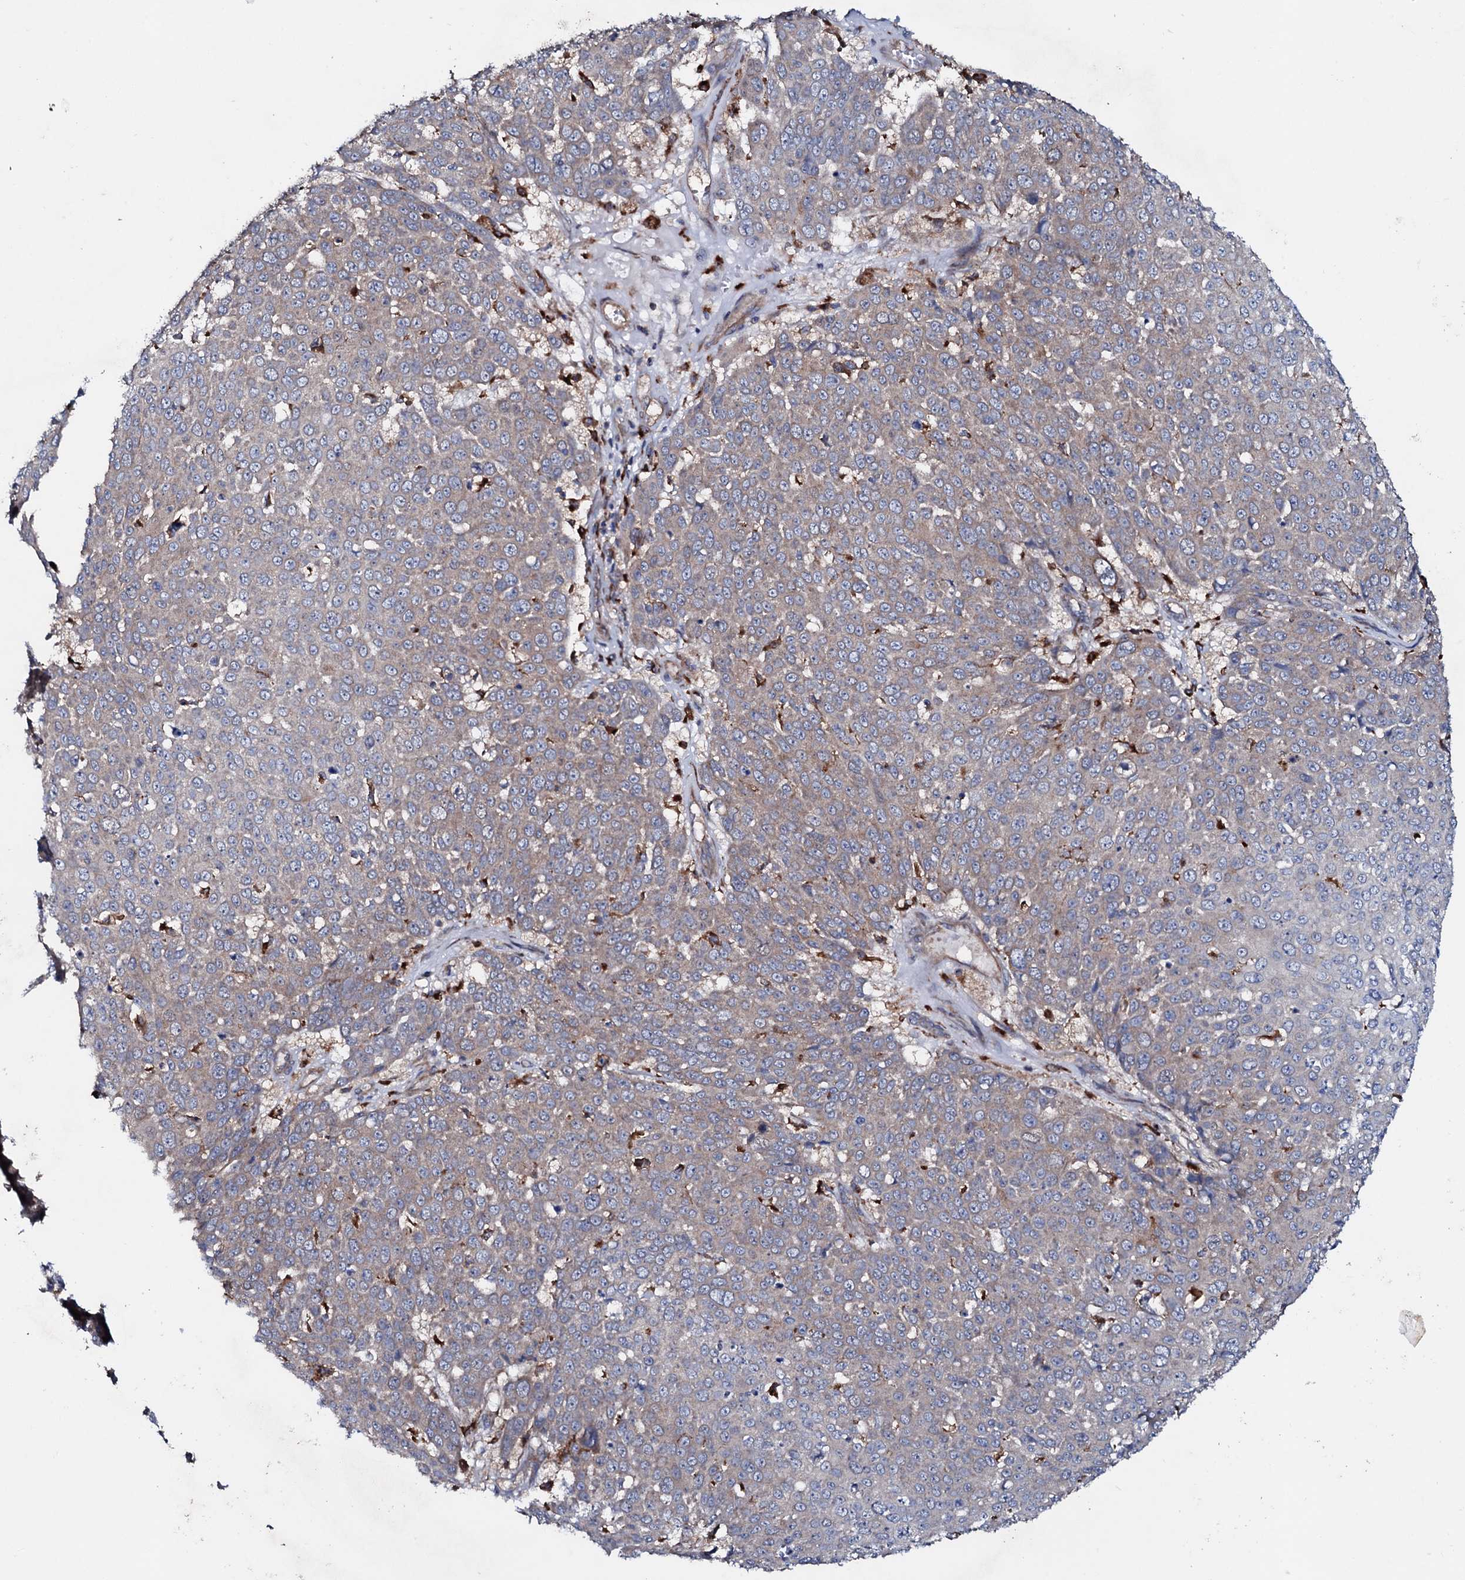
{"staining": {"intensity": "weak", "quantity": "25%-75%", "location": "cytoplasmic/membranous"}, "tissue": "skin cancer", "cell_type": "Tumor cells", "image_type": "cancer", "snomed": [{"axis": "morphology", "description": "Squamous cell carcinoma, NOS"}, {"axis": "topography", "description": "Skin"}], "caption": "Immunohistochemical staining of human skin cancer (squamous cell carcinoma) demonstrates weak cytoplasmic/membranous protein staining in about 25%-75% of tumor cells.", "gene": "P2RX4", "patient": {"sex": "male", "age": 71}}